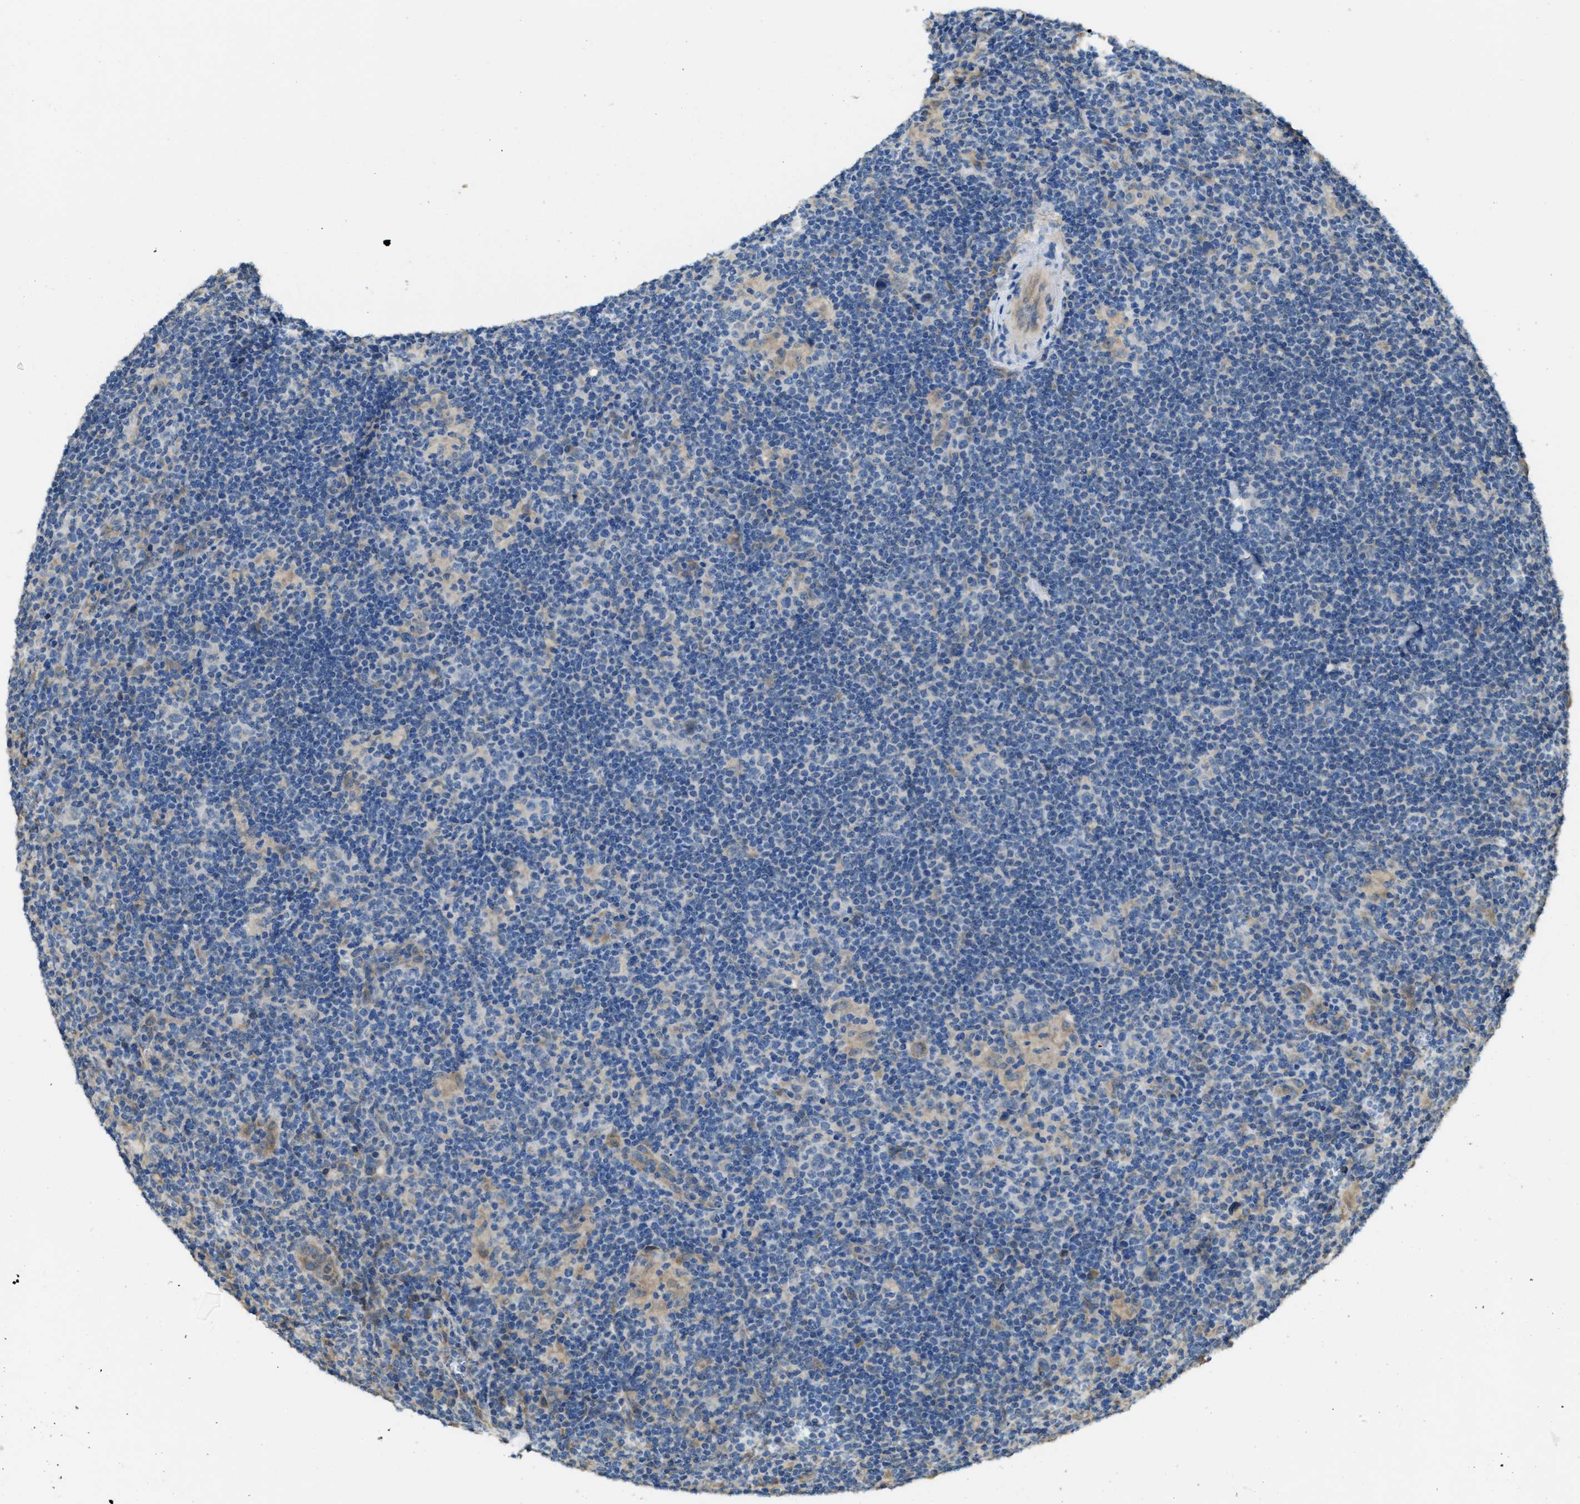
{"staining": {"intensity": "negative", "quantity": "none", "location": "none"}, "tissue": "lymphoma", "cell_type": "Tumor cells", "image_type": "cancer", "snomed": [{"axis": "morphology", "description": "Hodgkin's disease, NOS"}, {"axis": "topography", "description": "Lymph node"}], "caption": "A histopathology image of human Hodgkin's disease is negative for staining in tumor cells.", "gene": "RIPK2", "patient": {"sex": "female", "age": 57}}